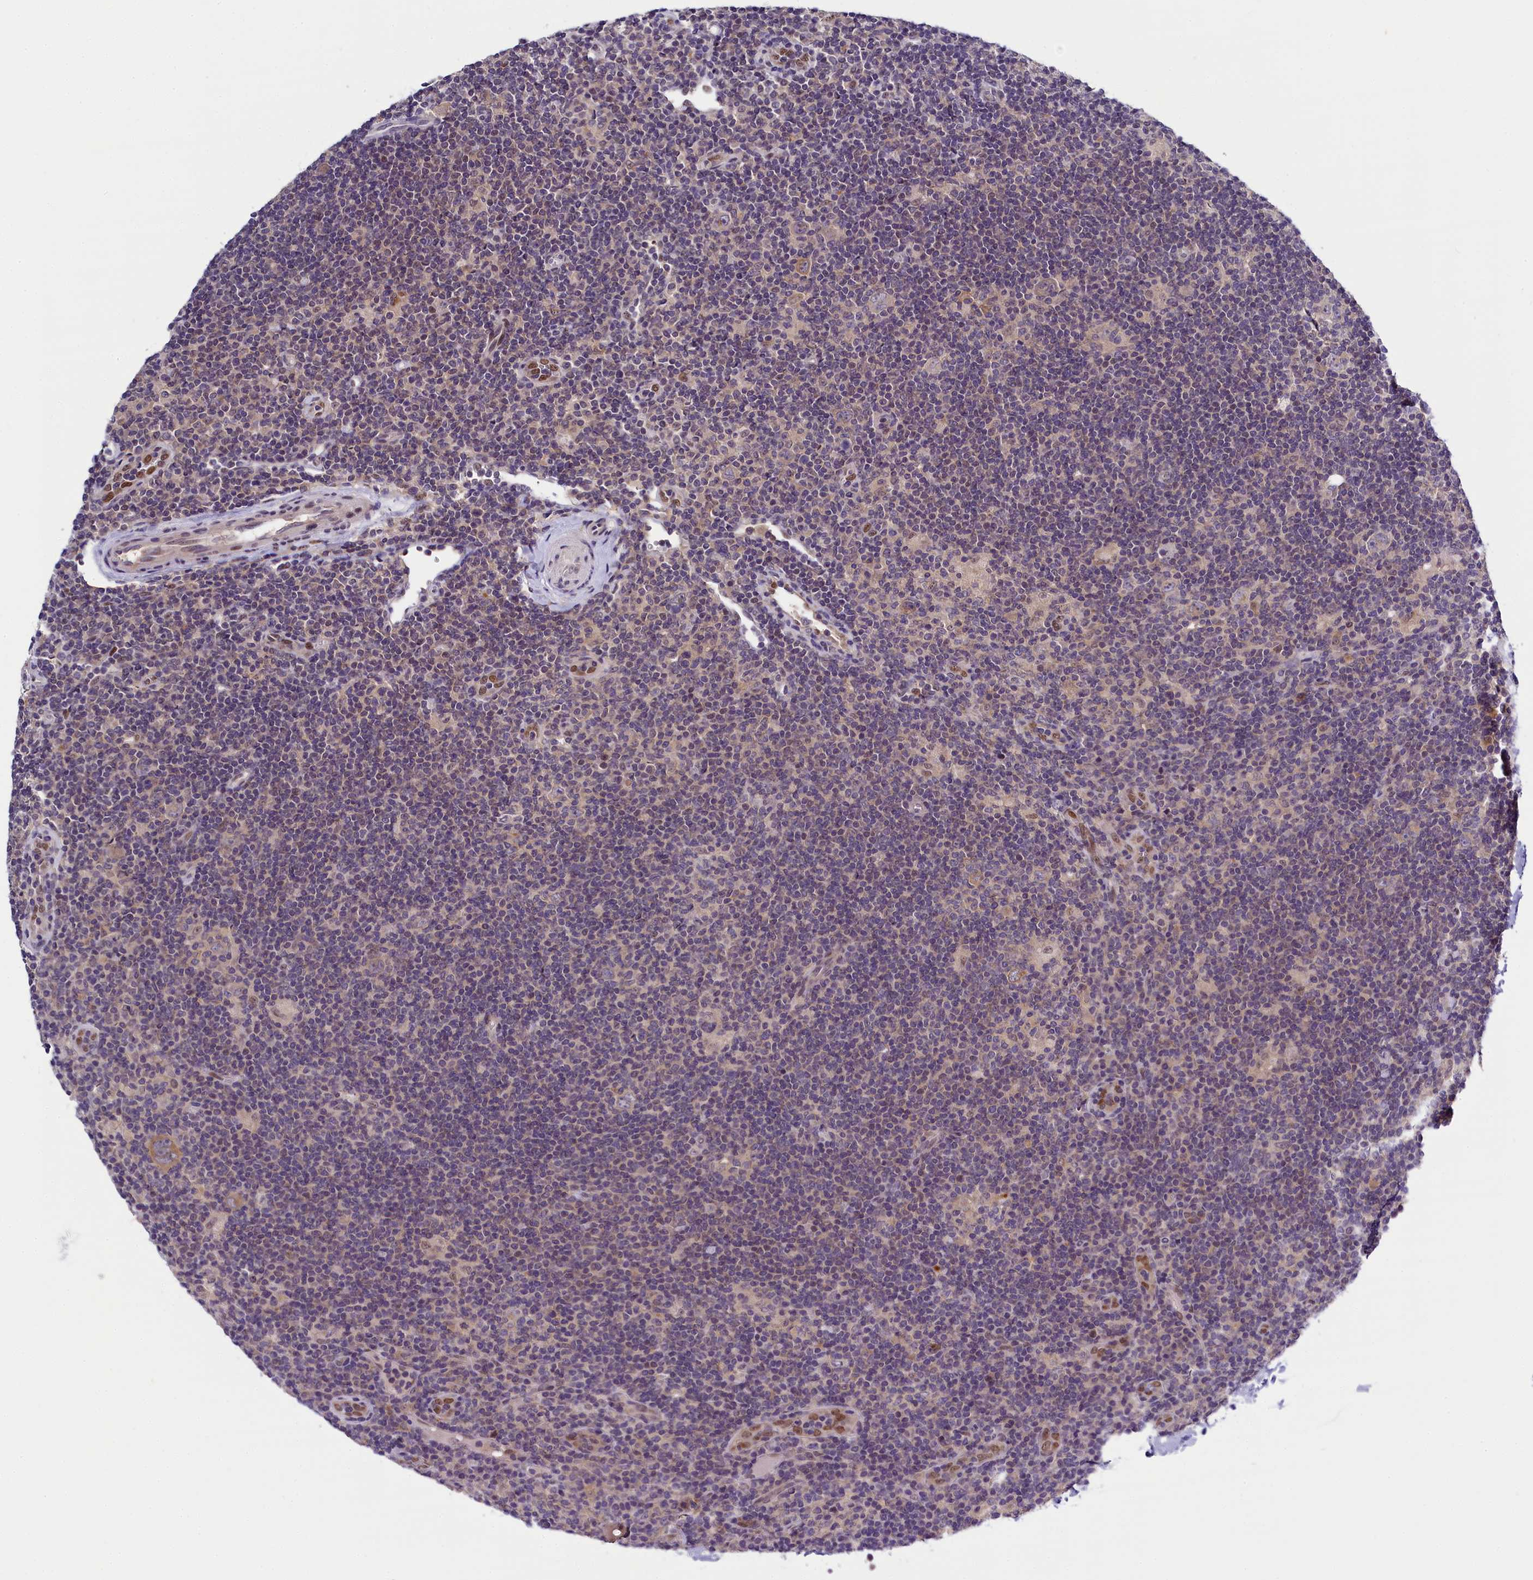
{"staining": {"intensity": "weak", "quantity": "25%-75%", "location": "cytoplasmic/membranous"}, "tissue": "lymphoma", "cell_type": "Tumor cells", "image_type": "cancer", "snomed": [{"axis": "morphology", "description": "Hodgkin's disease, NOS"}, {"axis": "topography", "description": "Lymph node"}], "caption": "Protein expression analysis of human Hodgkin's disease reveals weak cytoplasmic/membranous staining in about 25%-75% of tumor cells.", "gene": "ENKD1", "patient": {"sex": "female", "age": 57}}